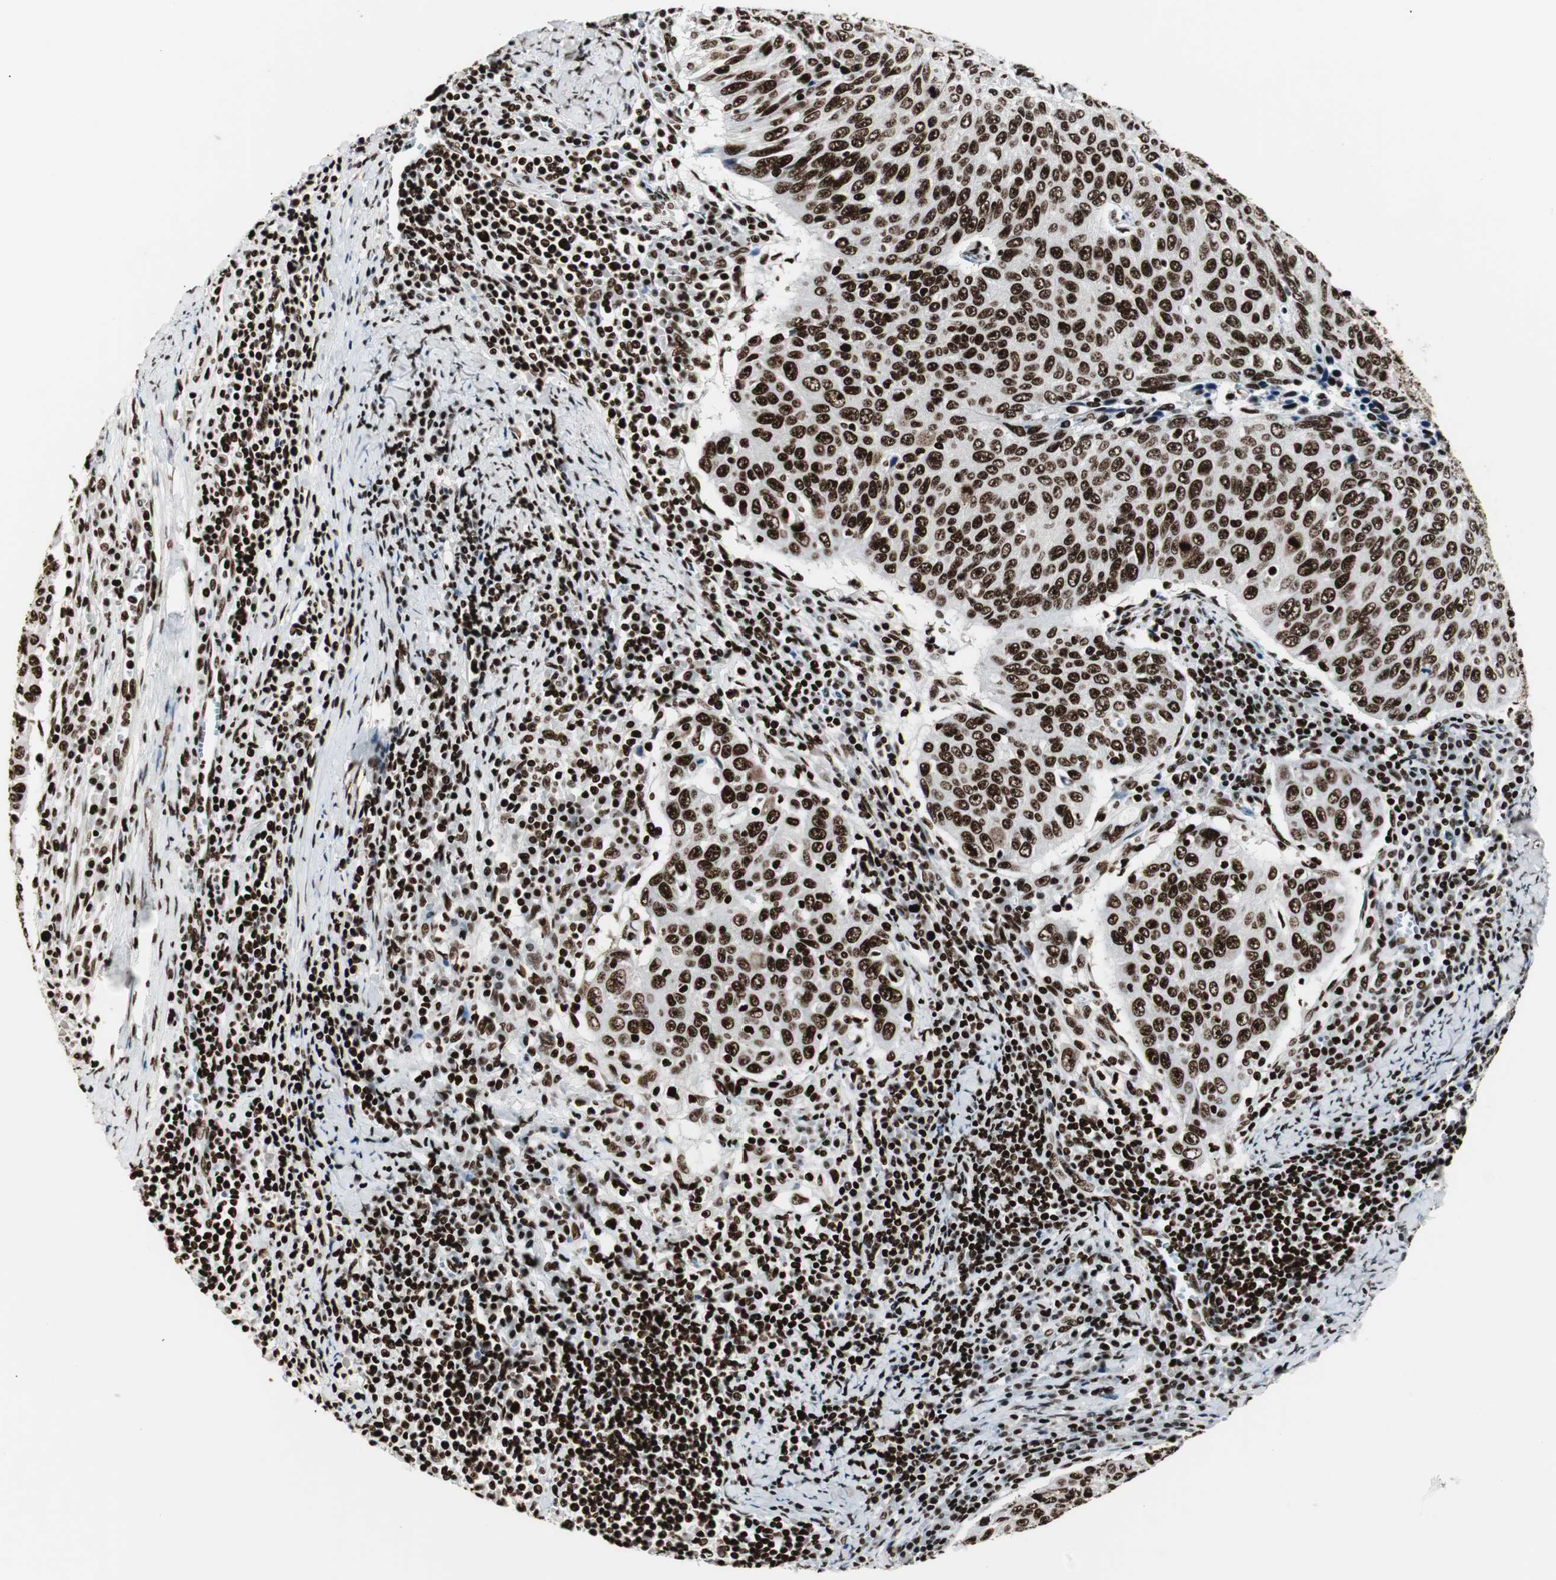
{"staining": {"intensity": "strong", "quantity": ">75%", "location": "nuclear"}, "tissue": "cervical cancer", "cell_type": "Tumor cells", "image_type": "cancer", "snomed": [{"axis": "morphology", "description": "Squamous cell carcinoma, NOS"}, {"axis": "topography", "description": "Cervix"}], "caption": "Immunohistochemistry micrograph of neoplastic tissue: human cervical squamous cell carcinoma stained using immunohistochemistry exhibits high levels of strong protein expression localized specifically in the nuclear of tumor cells, appearing as a nuclear brown color.", "gene": "MTA2", "patient": {"sex": "female", "age": 53}}